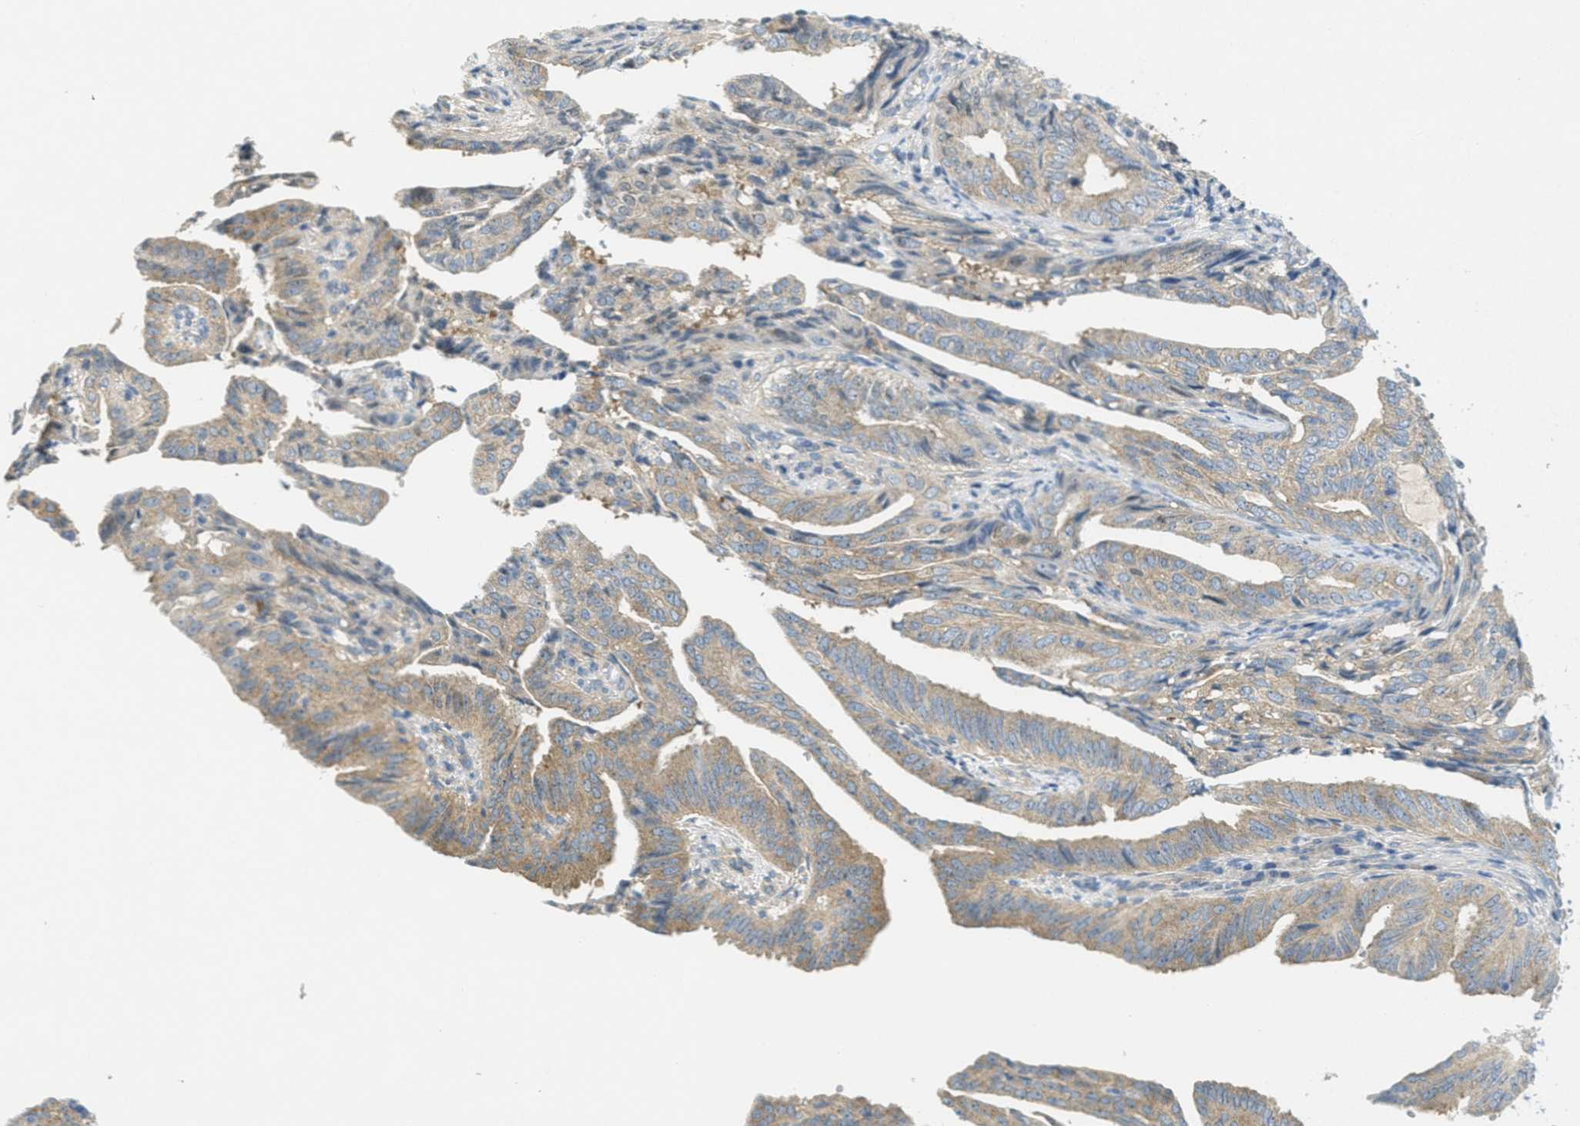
{"staining": {"intensity": "weak", "quantity": "25%-75%", "location": "cytoplasmic/membranous"}, "tissue": "endometrial cancer", "cell_type": "Tumor cells", "image_type": "cancer", "snomed": [{"axis": "morphology", "description": "Adenocarcinoma, NOS"}, {"axis": "topography", "description": "Endometrium"}], "caption": "This is a histology image of immunohistochemistry (IHC) staining of endometrial cancer (adenocarcinoma), which shows weak staining in the cytoplasmic/membranous of tumor cells.", "gene": "ZFYVE9", "patient": {"sex": "female", "age": 58}}